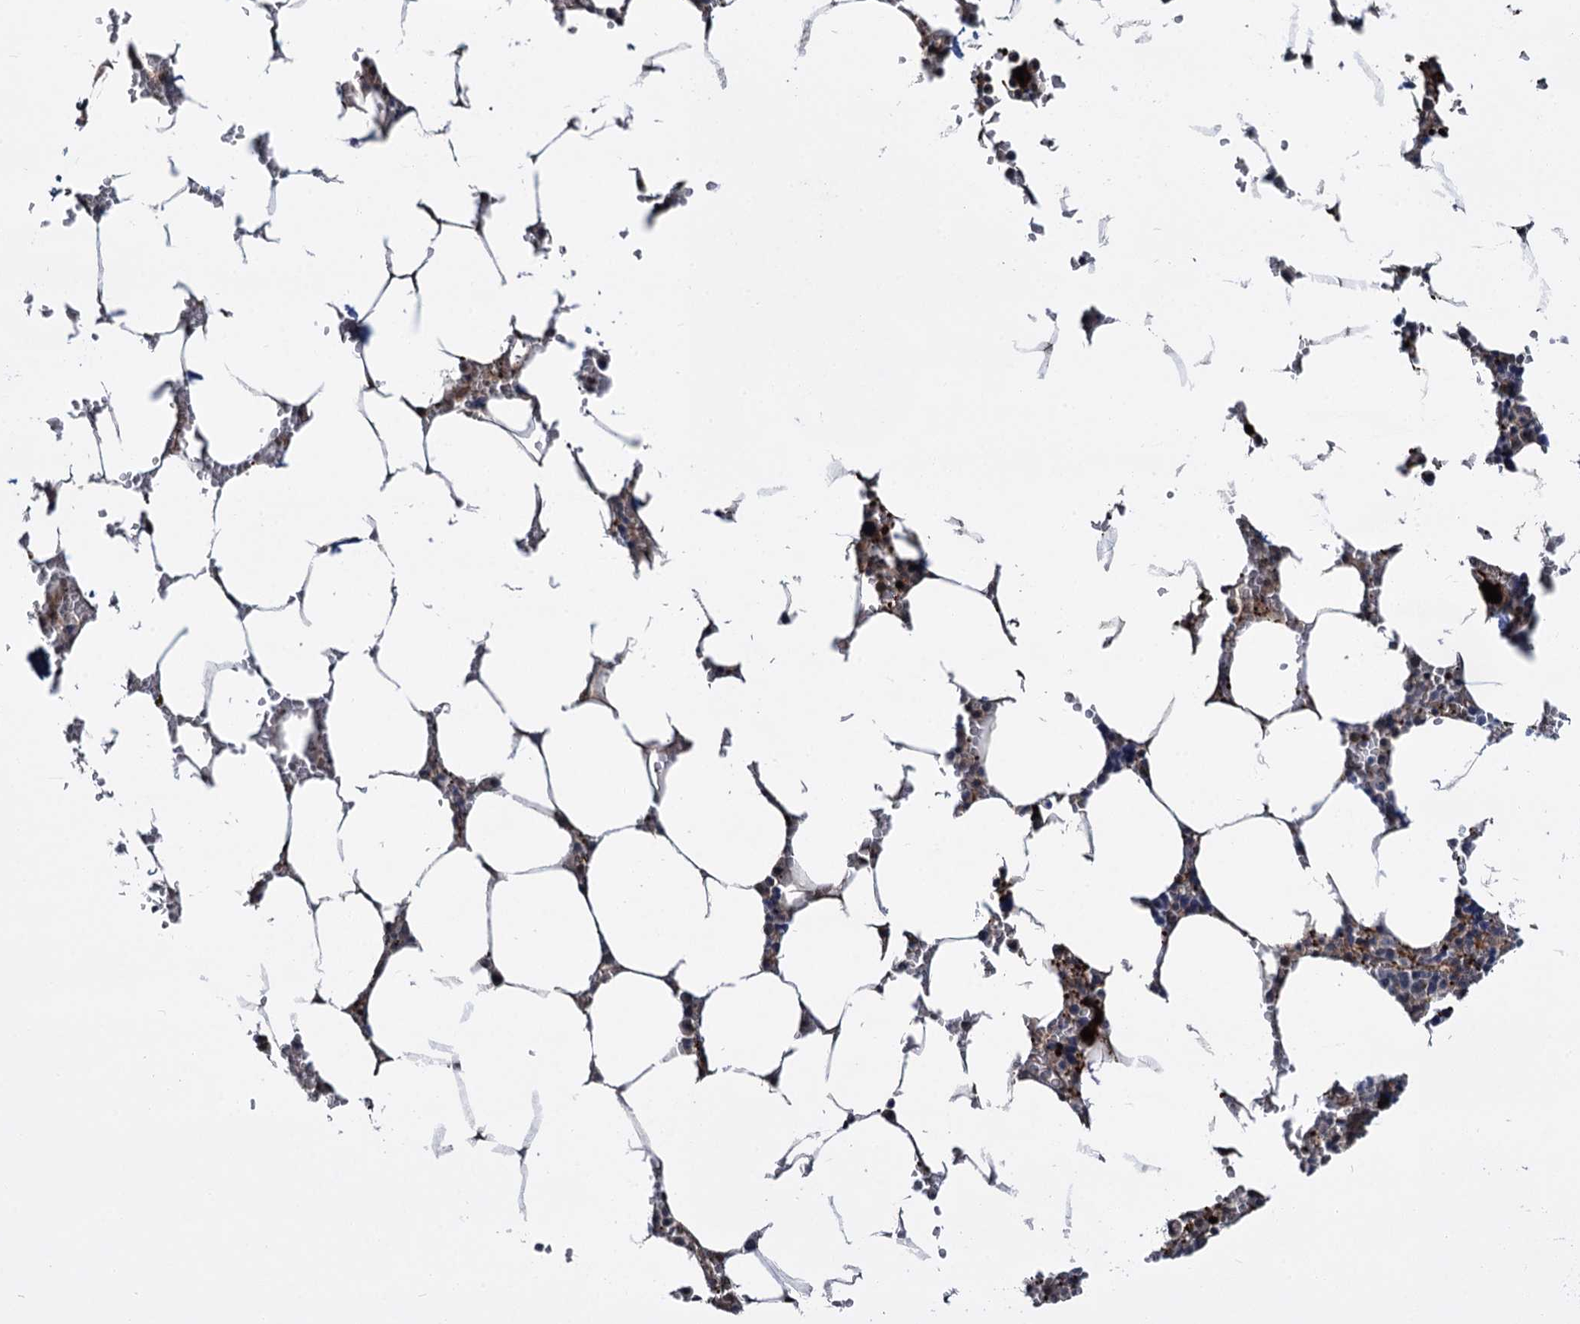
{"staining": {"intensity": "weak", "quantity": "<25%", "location": "cytoplasmic/membranous"}, "tissue": "bone marrow", "cell_type": "Hematopoietic cells", "image_type": "normal", "snomed": [{"axis": "morphology", "description": "Normal tissue, NOS"}, {"axis": "topography", "description": "Bone marrow"}], "caption": "High power microscopy image of an IHC micrograph of normal bone marrow, revealing no significant expression in hematopoietic cells.", "gene": "MBD6", "patient": {"sex": "male", "age": 70}}